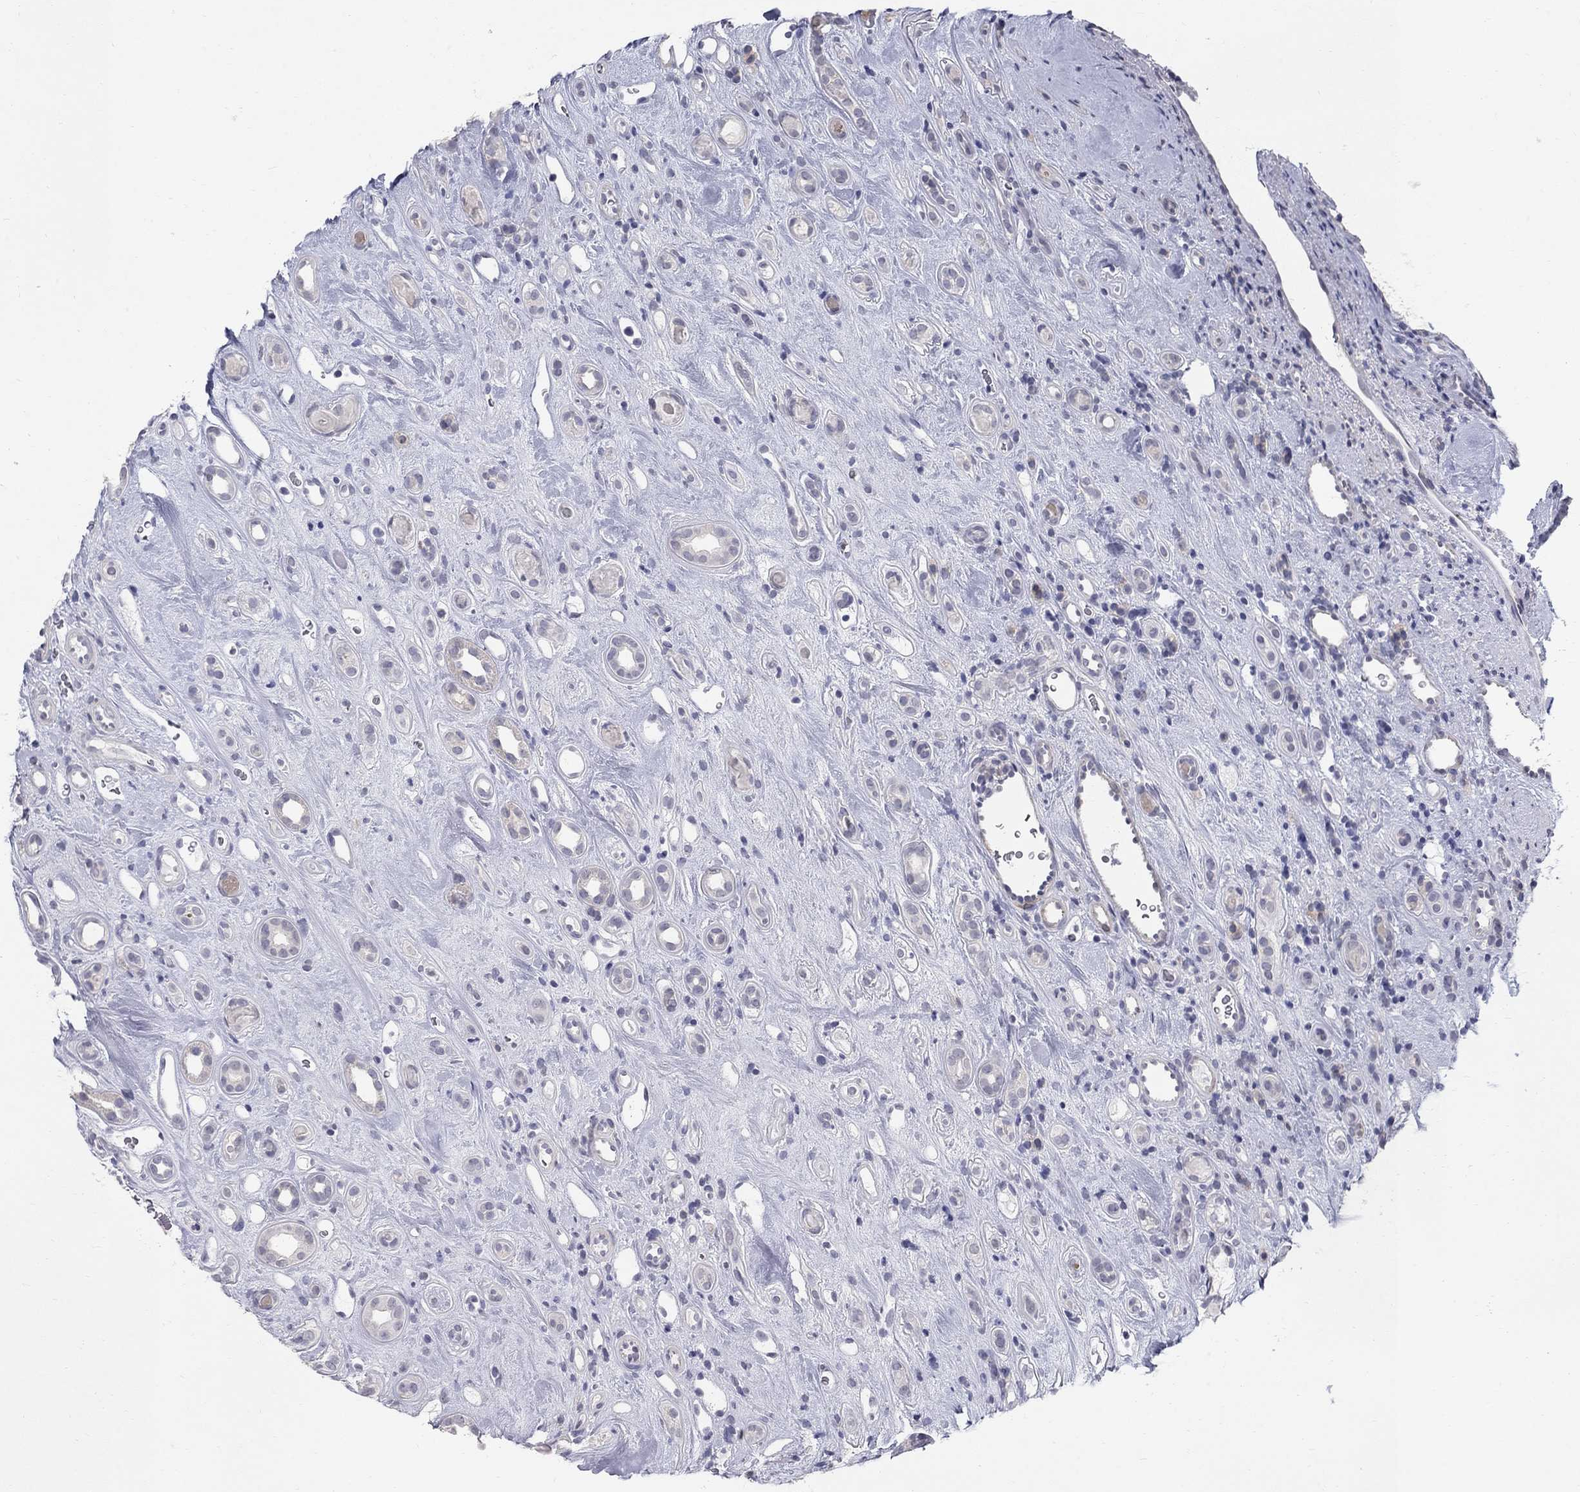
{"staining": {"intensity": "negative", "quantity": "none", "location": "none"}, "tissue": "renal cancer", "cell_type": "Tumor cells", "image_type": "cancer", "snomed": [{"axis": "morphology", "description": "Adenocarcinoma, NOS"}, {"axis": "topography", "description": "Kidney"}], "caption": "An image of renal cancer (adenocarcinoma) stained for a protein demonstrates no brown staining in tumor cells. The staining was performed using DAB (3,3'-diaminobenzidine) to visualize the protein expression in brown, while the nuclei were stained in blue with hematoxylin (Magnification: 20x).", "gene": "NTRK2", "patient": {"sex": "female", "age": 89}}